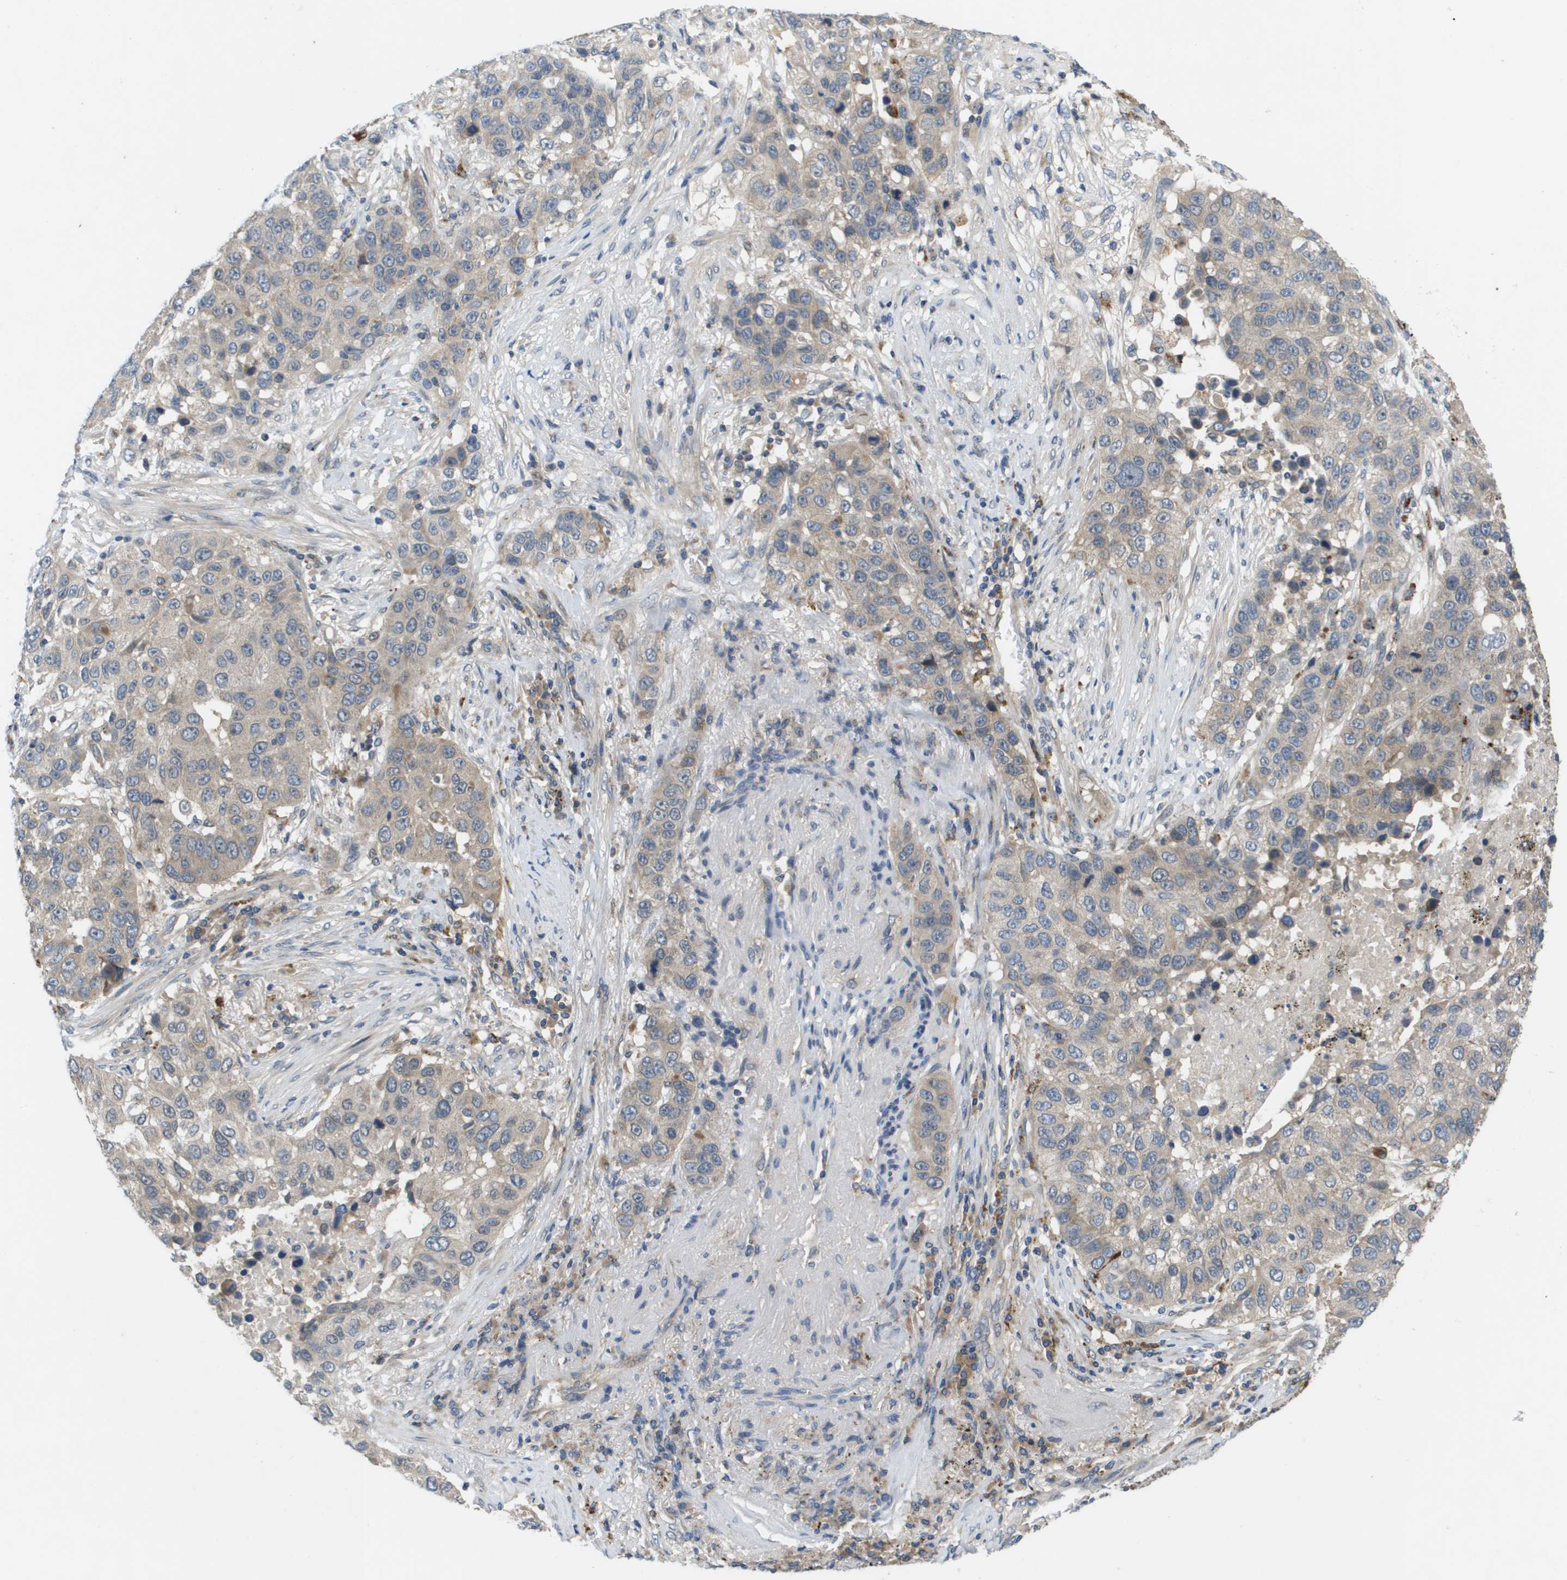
{"staining": {"intensity": "weak", "quantity": "25%-75%", "location": "cytoplasmic/membranous"}, "tissue": "lung cancer", "cell_type": "Tumor cells", "image_type": "cancer", "snomed": [{"axis": "morphology", "description": "Squamous cell carcinoma, NOS"}, {"axis": "topography", "description": "Lung"}], "caption": "Tumor cells exhibit low levels of weak cytoplasmic/membranous positivity in approximately 25%-75% of cells in squamous cell carcinoma (lung).", "gene": "SLC25A20", "patient": {"sex": "male", "age": 57}}